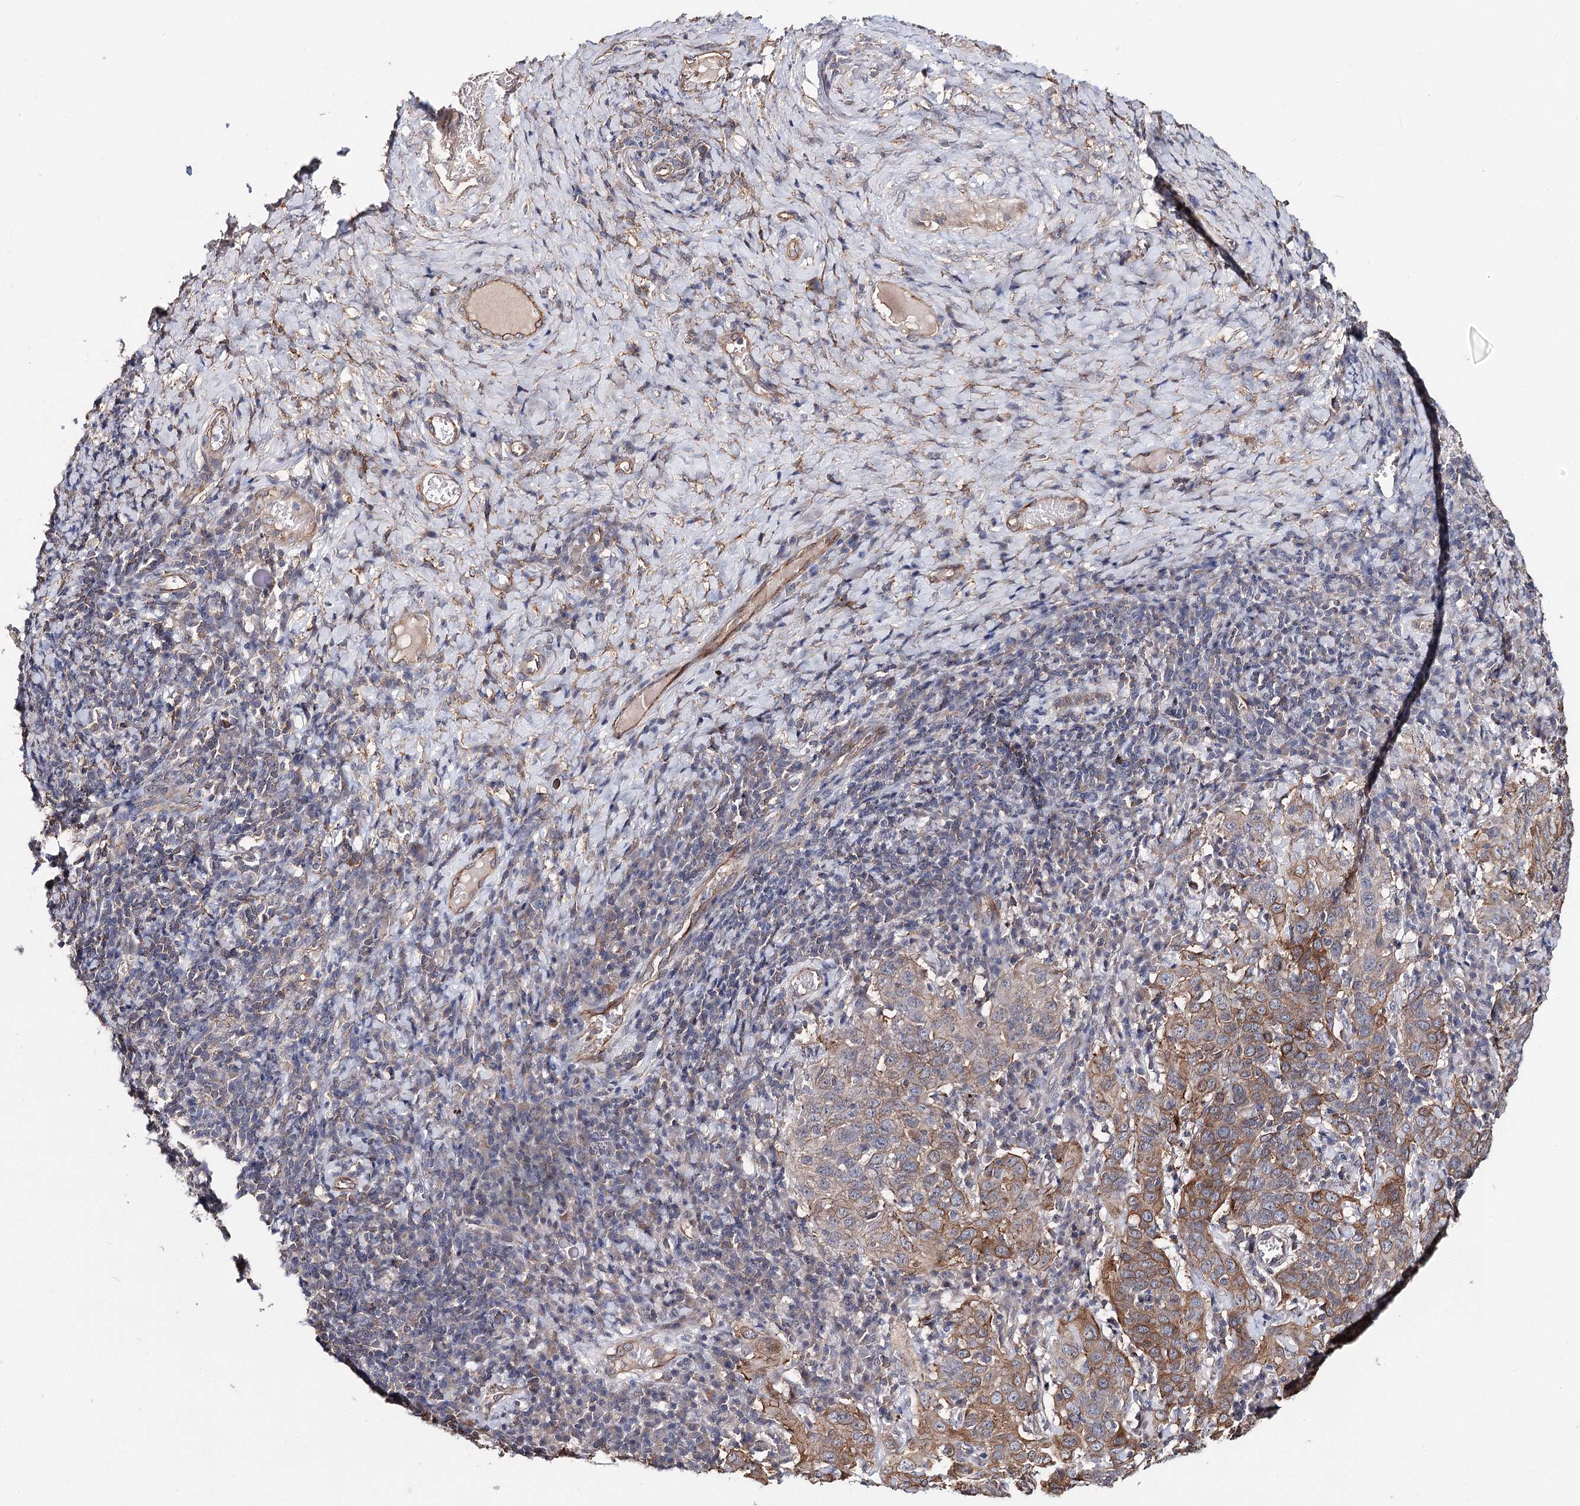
{"staining": {"intensity": "moderate", "quantity": "25%-75%", "location": "cytoplasmic/membranous"}, "tissue": "cervical cancer", "cell_type": "Tumor cells", "image_type": "cancer", "snomed": [{"axis": "morphology", "description": "Squamous cell carcinoma, NOS"}, {"axis": "topography", "description": "Cervix"}], "caption": "There is medium levels of moderate cytoplasmic/membranous expression in tumor cells of cervical squamous cell carcinoma, as demonstrated by immunohistochemical staining (brown color).", "gene": "TMEM218", "patient": {"sex": "female", "age": 46}}